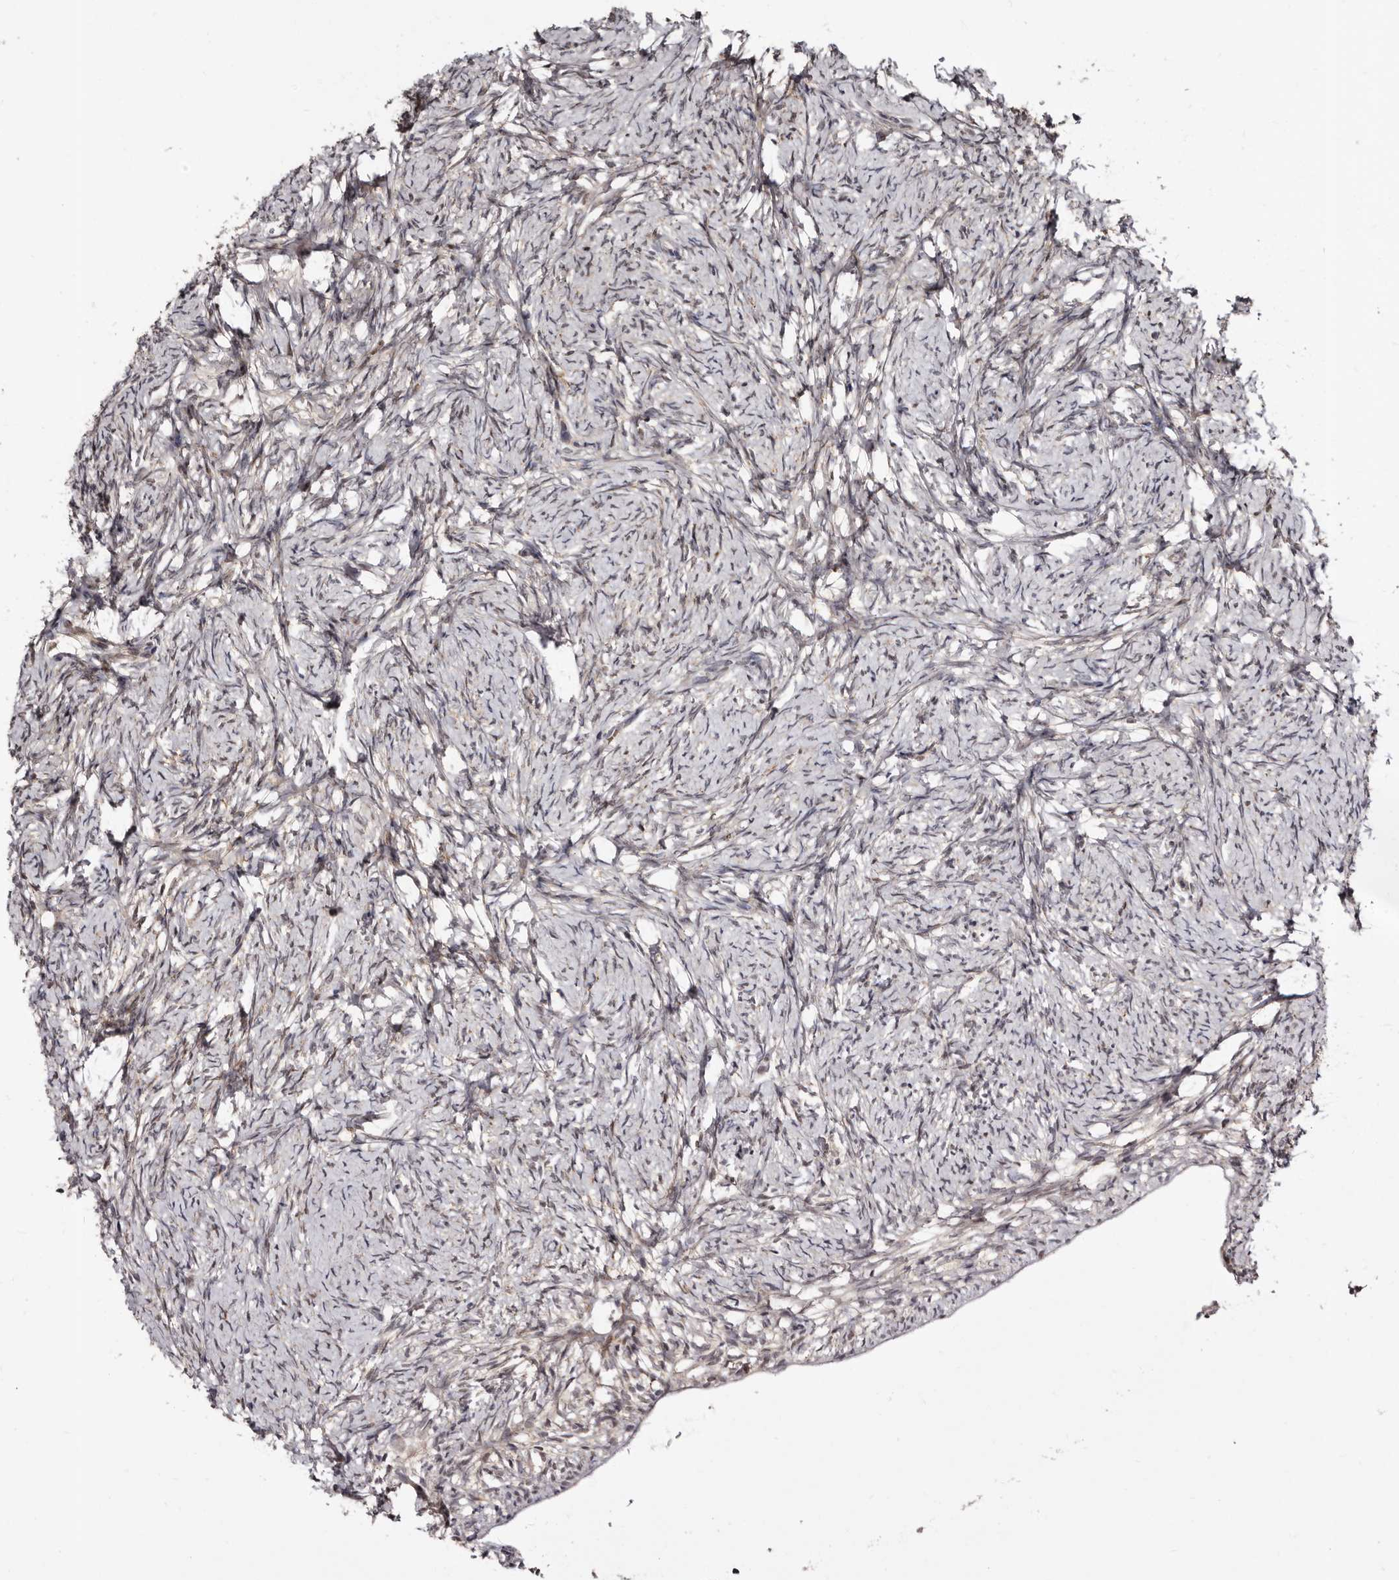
{"staining": {"intensity": "moderate", "quantity": ">75%", "location": "cytoplasmic/membranous"}, "tissue": "ovary", "cell_type": "Follicle cells", "image_type": "normal", "snomed": [{"axis": "morphology", "description": "Normal tissue, NOS"}, {"axis": "topography", "description": "Ovary"}], "caption": "About >75% of follicle cells in unremarkable human ovary reveal moderate cytoplasmic/membranous protein staining as visualized by brown immunohistochemical staining.", "gene": "PHF20L1", "patient": {"sex": "female", "age": 34}}